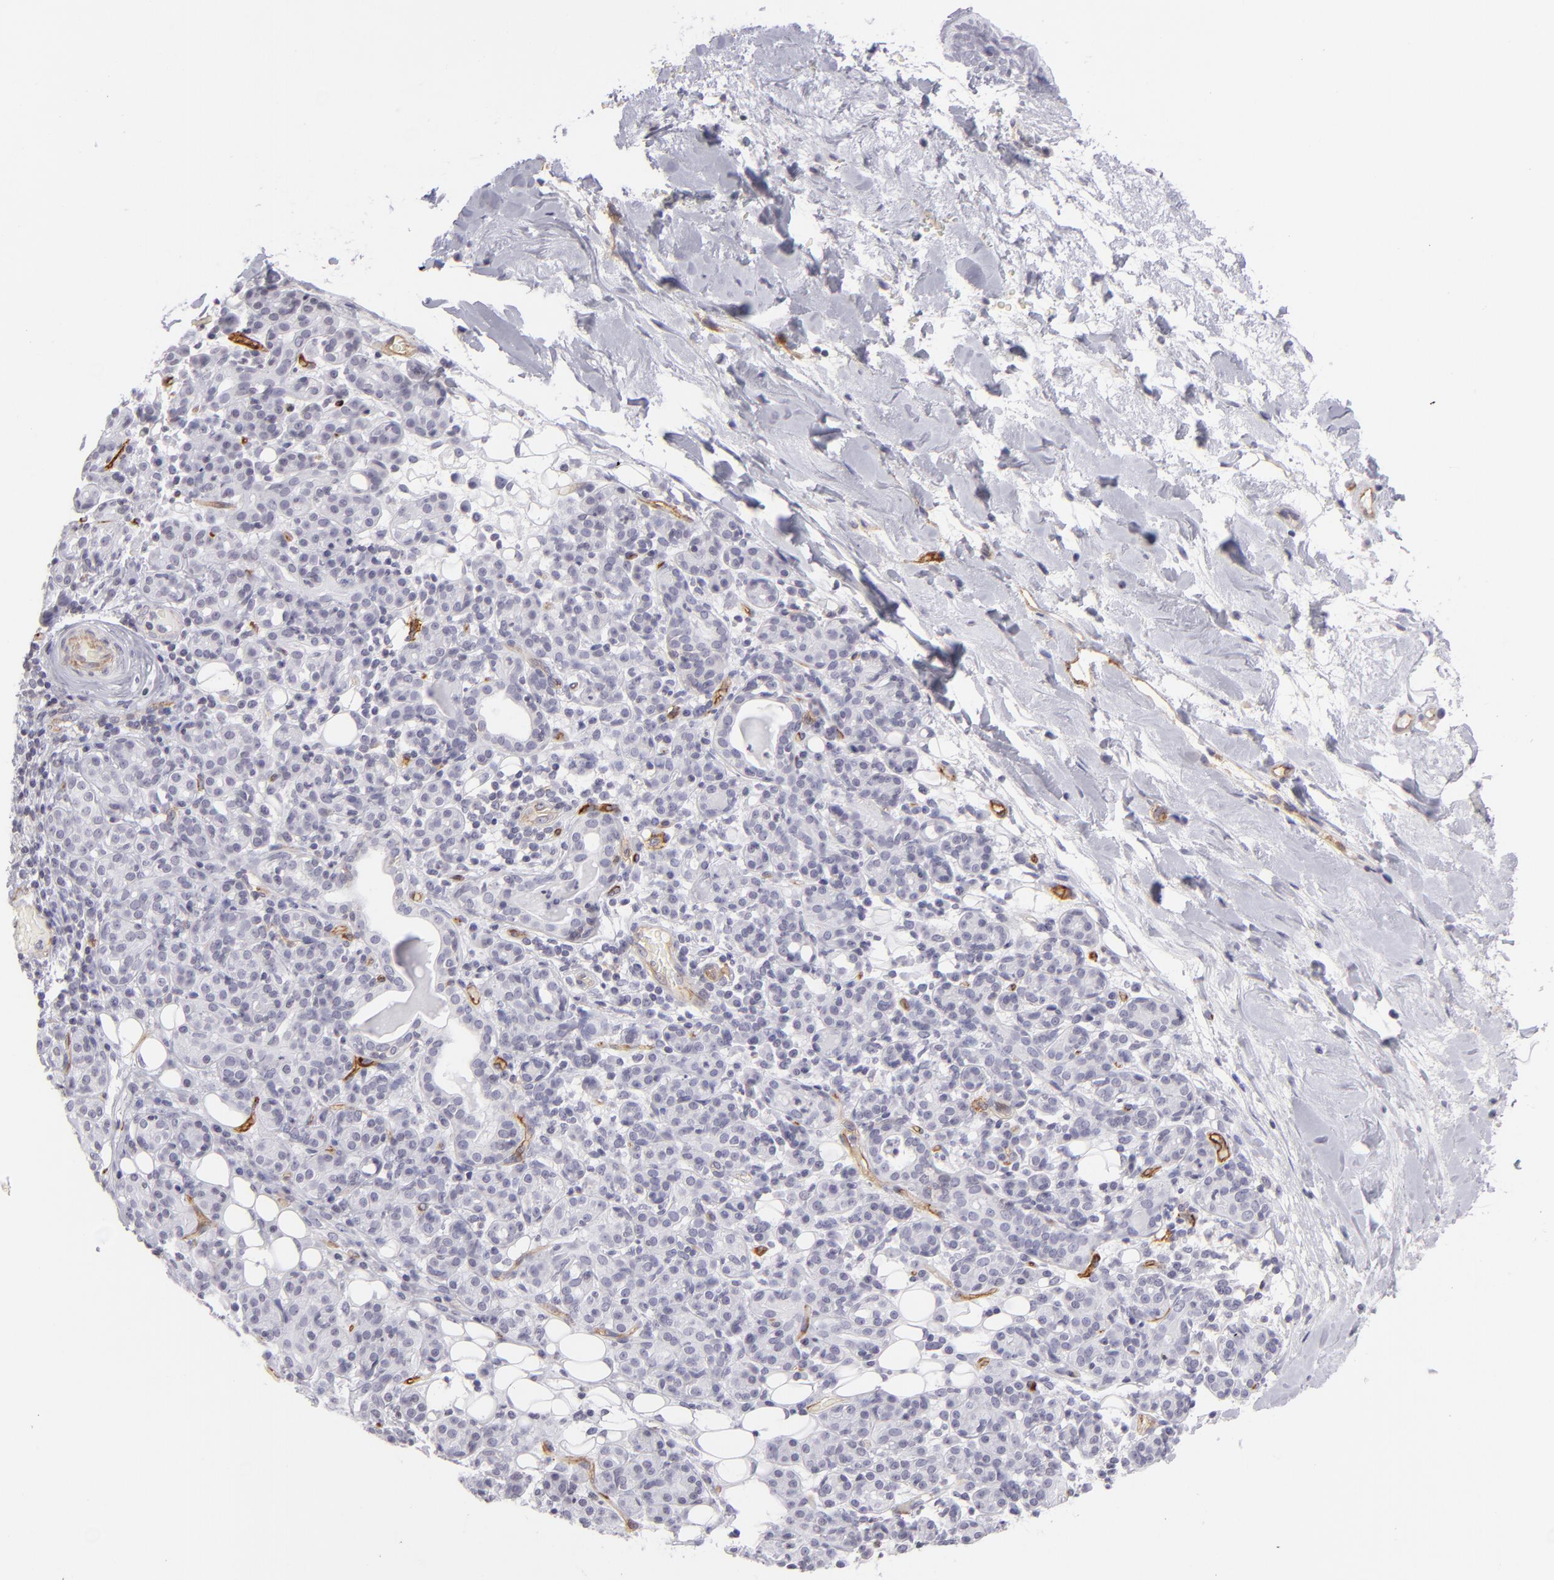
{"staining": {"intensity": "moderate", "quantity": "<25%", "location": "cytoplasmic/membranous"}, "tissue": "skin cancer", "cell_type": "Tumor cells", "image_type": "cancer", "snomed": [{"axis": "morphology", "description": "Squamous cell carcinoma, NOS"}, {"axis": "topography", "description": "Skin"}], "caption": "A high-resolution photomicrograph shows immunohistochemistry staining of skin squamous cell carcinoma, which exhibits moderate cytoplasmic/membranous staining in approximately <25% of tumor cells.", "gene": "THBD", "patient": {"sex": "male", "age": 84}}